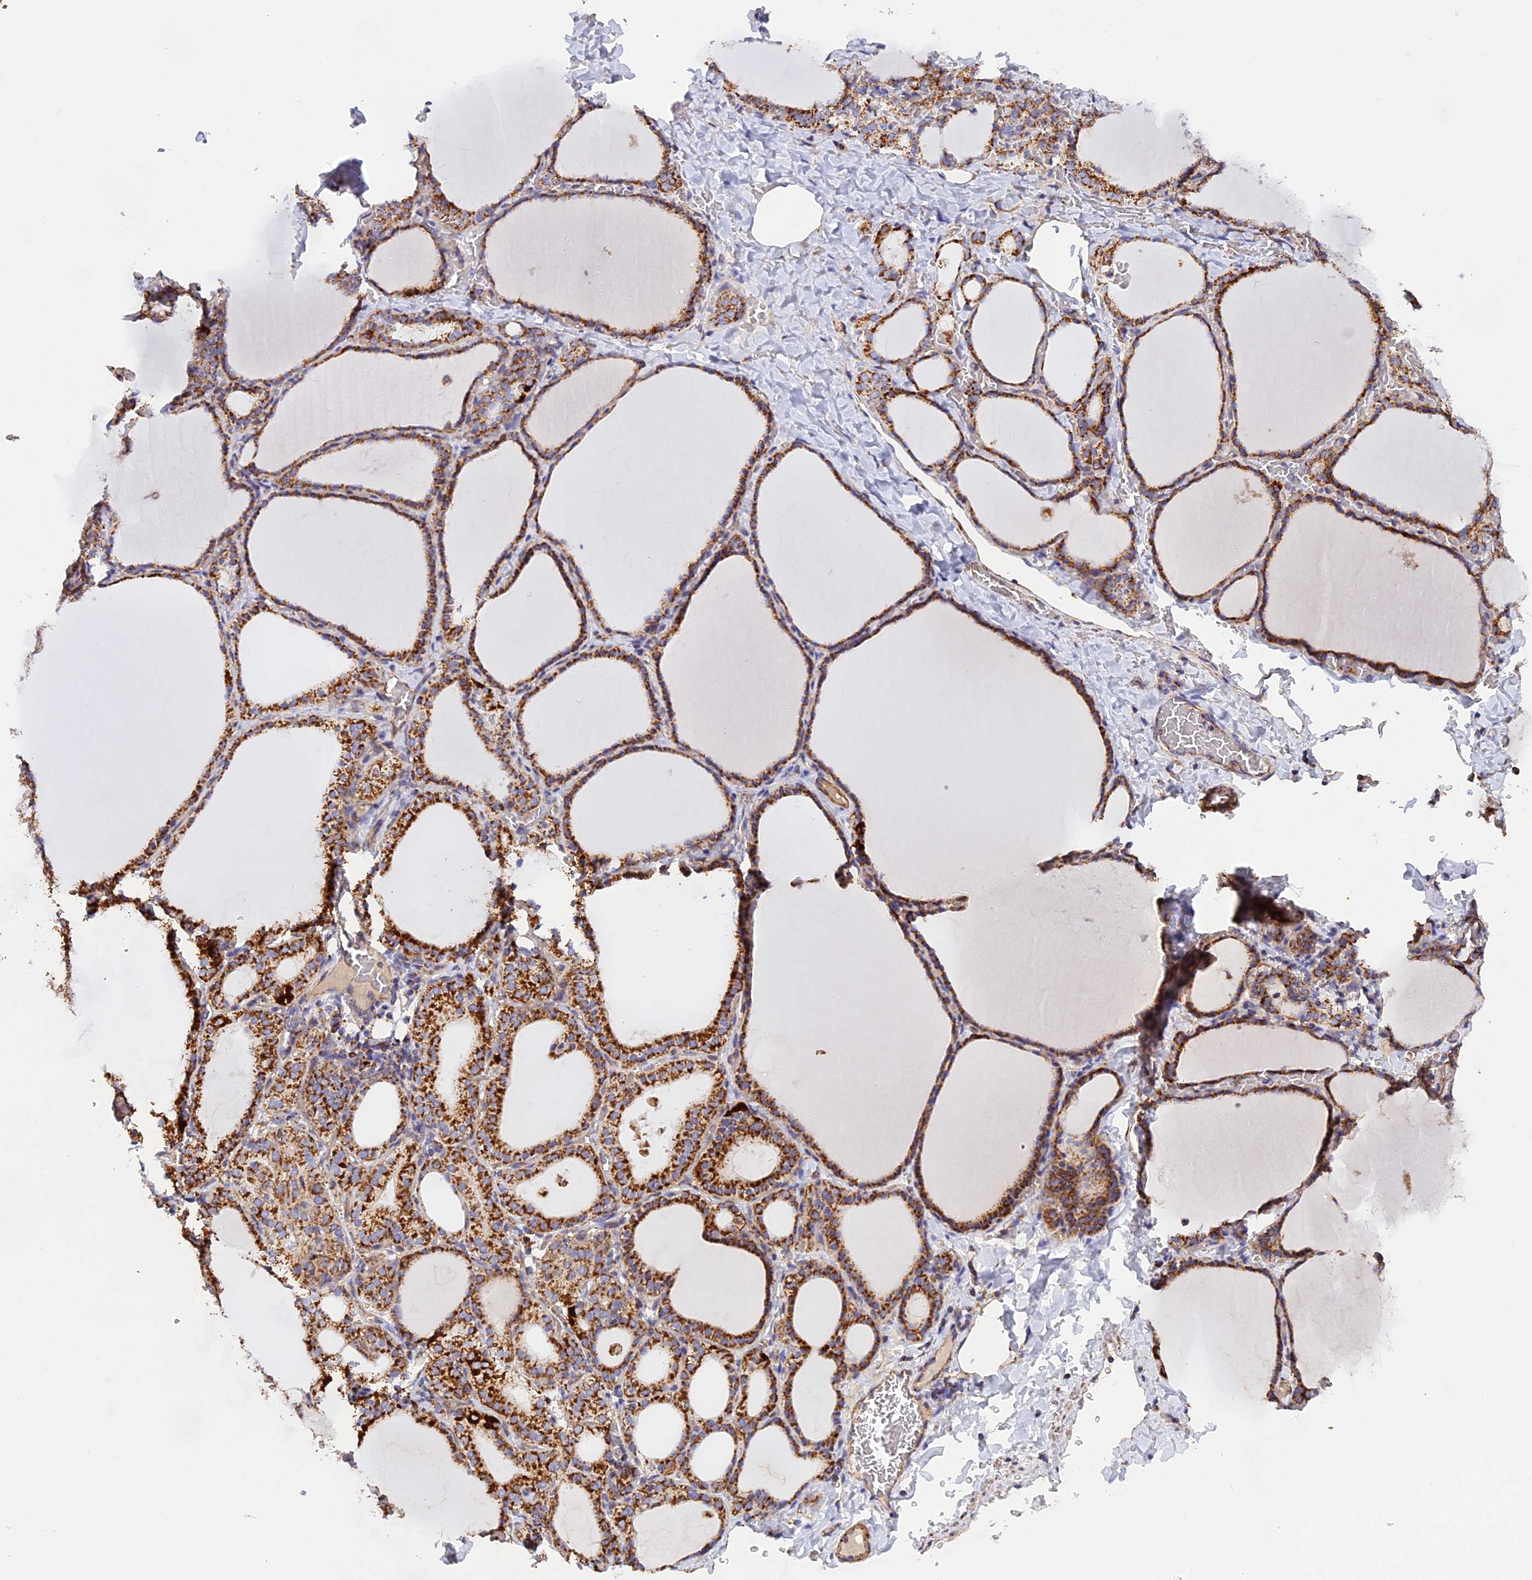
{"staining": {"intensity": "strong", "quantity": ">75%", "location": "cytoplasmic/membranous"}, "tissue": "thyroid gland", "cell_type": "Glandular cells", "image_type": "normal", "snomed": [{"axis": "morphology", "description": "Normal tissue, NOS"}, {"axis": "topography", "description": "Thyroid gland"}], "caption": "DAB (3,3'-diaminobenzidine) immunohistochemical staining of benign thyroid gland shows strong cytoplasmic/membranous protein expression in about >75% of glandular cells. (DAB IHC with brightfield microscopy, high magnification).", "gene": "UQCRB", "patient": {"sex": "female", "age": 39}}